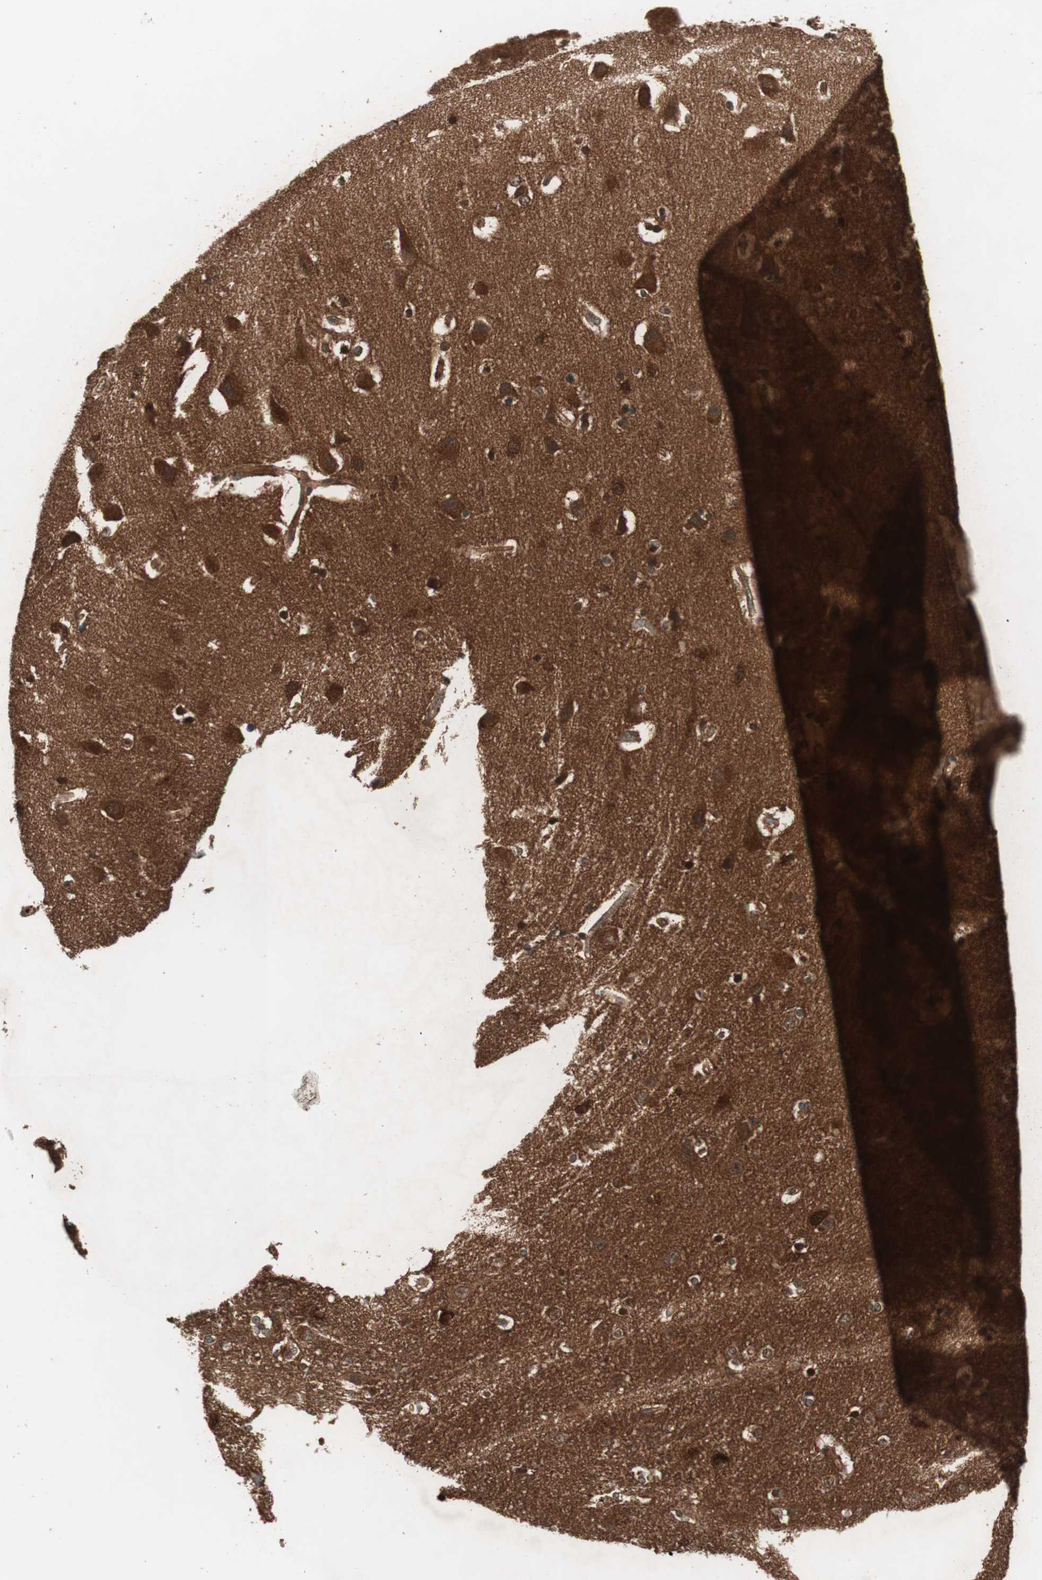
{"staining": {"intensity": "strong", "quantity": ">75%", "location": "cytoplasmic/membranous,nuclear"}, "tissue": "caudate", "cell_type": "Glial cells", "image_type": "normal", "snomed": [{"axis": "morphology", "description": "Normal tissue, NOS"}, {"axis": "topography", "description": "Lateral ventricle wall"}], "caption": "Immunohistochemical staining of benign human caudate shows strong cytoplasmic/membranous,nuclear protein expression in about >75% of glial cells.", "gene": "PRKG2", "patient": {"sex": "female", "age": 54}}